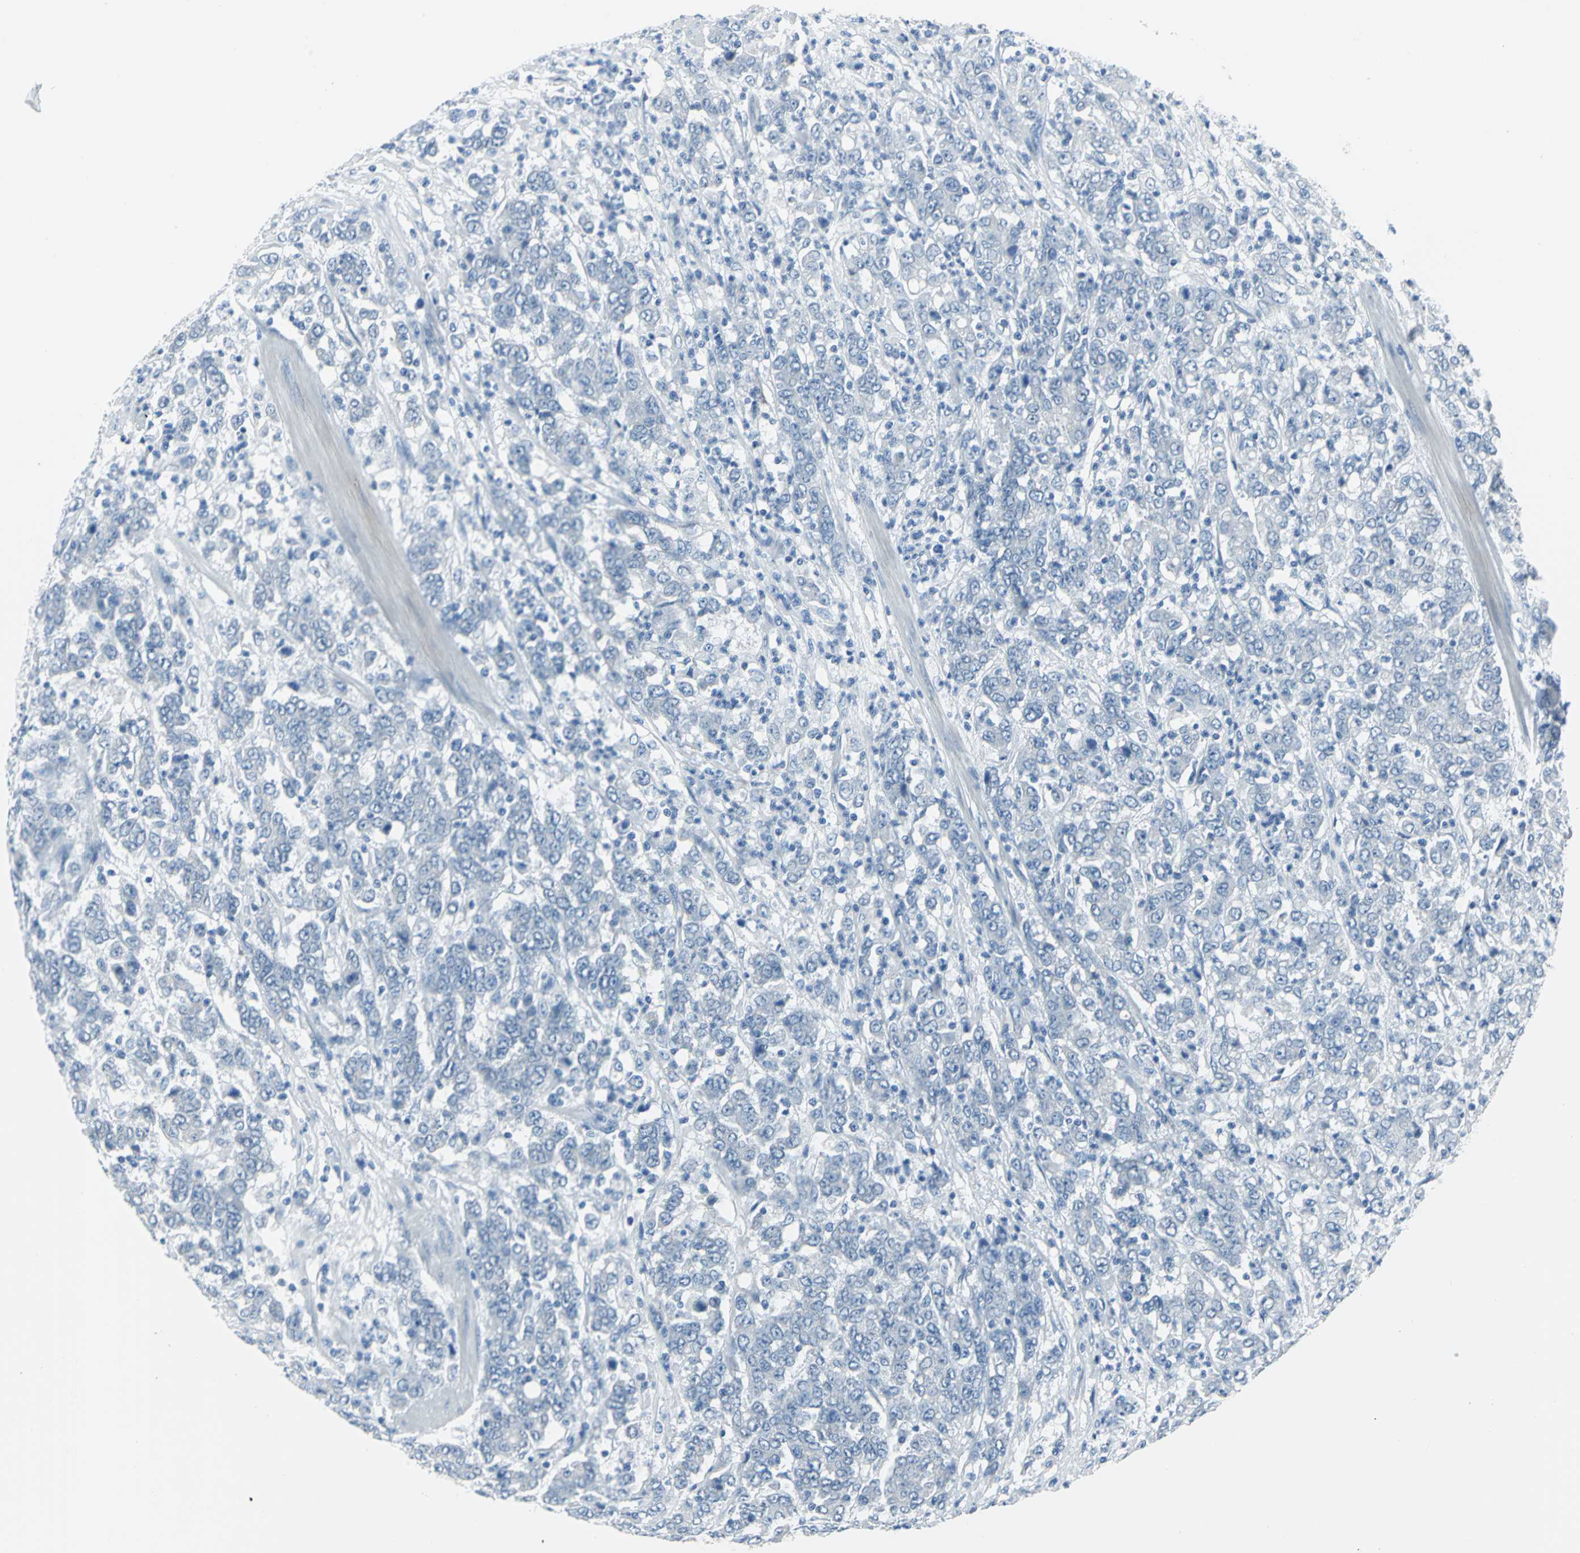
{"staining": {"intensity": "negative", "quantity": "none", "location": "none"}, "tissue": "stomach cancer", "cell_type": "Tumor cells", "image_type": "cancer", "snomed": [{"axis": "morphology", "description": "Adenocarcinoma, NOS"}, {"axis": "topography", "description": "Stomach, lower"}], "caption": "There is no significant expression in tumor cells of stomach adenocarcinoma. (Immunohistochemistry, brightfield microscopy, high magnification).", "gene": "CYB5A", "patient": {"sex": "female", "age": 71}}